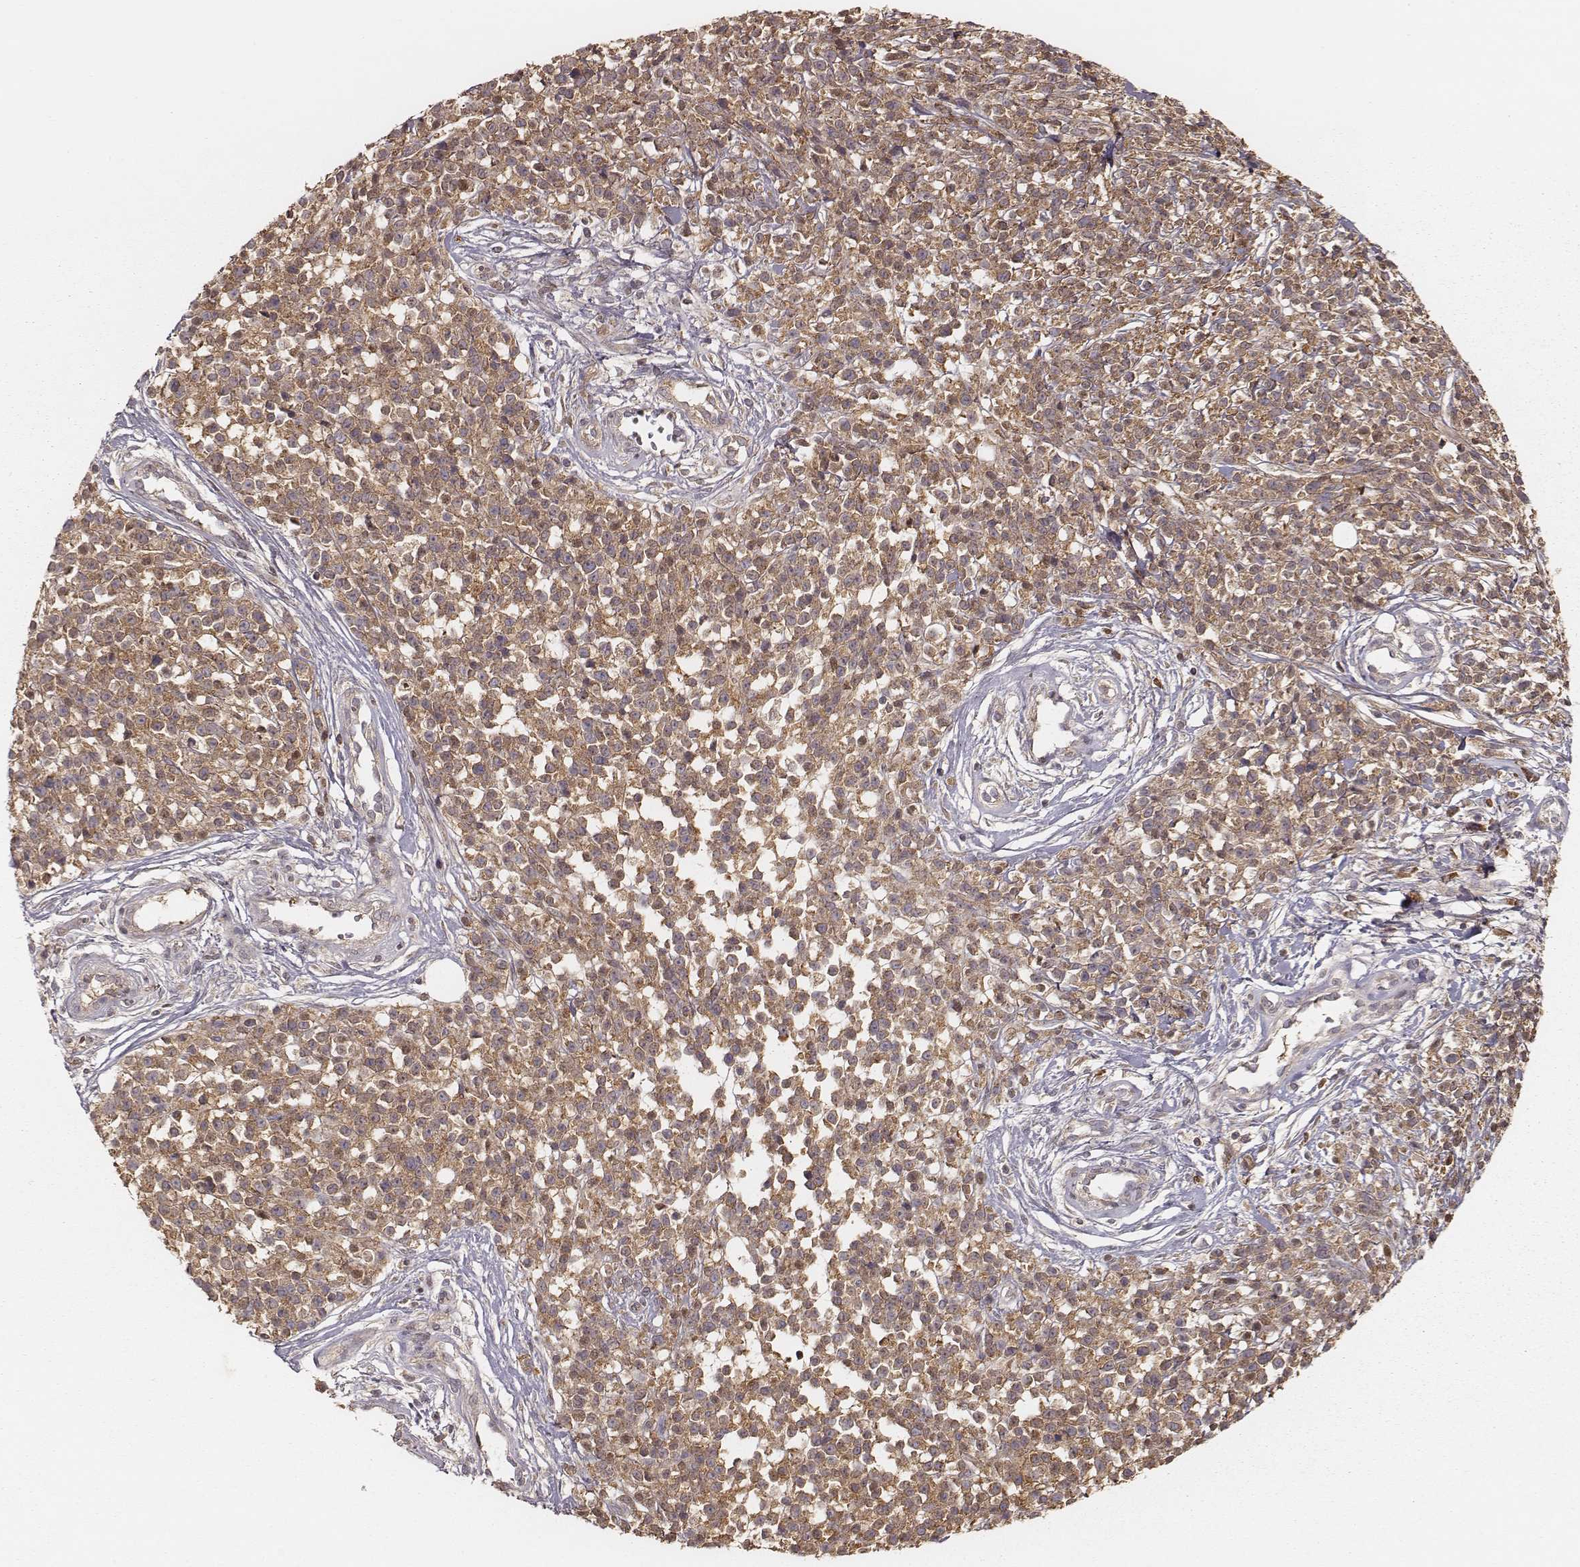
{"staining": {"intensity": "moderate", "quantity": ">75%", "location": "cytoplasmic/membranous"}, "tissue": "melanoma", "cell_type": "Tumor cells", "image_type": "cancer", "snomed": [{"axis": "morphology", "description": "Malignant melanoma, NOS"}, {"axis": "topography", "description": "Skin"}, {"axis": "topography", "description": "Skin of trunk"}], "caption": "DAB immunohistochemical staining of human malignant melanoma exhibits moderate cytoplasmic/membranous protein expression in about >75% of tumor cells.", "gene": "CARS1", "patient": {"sex": "male", "age": 74}}